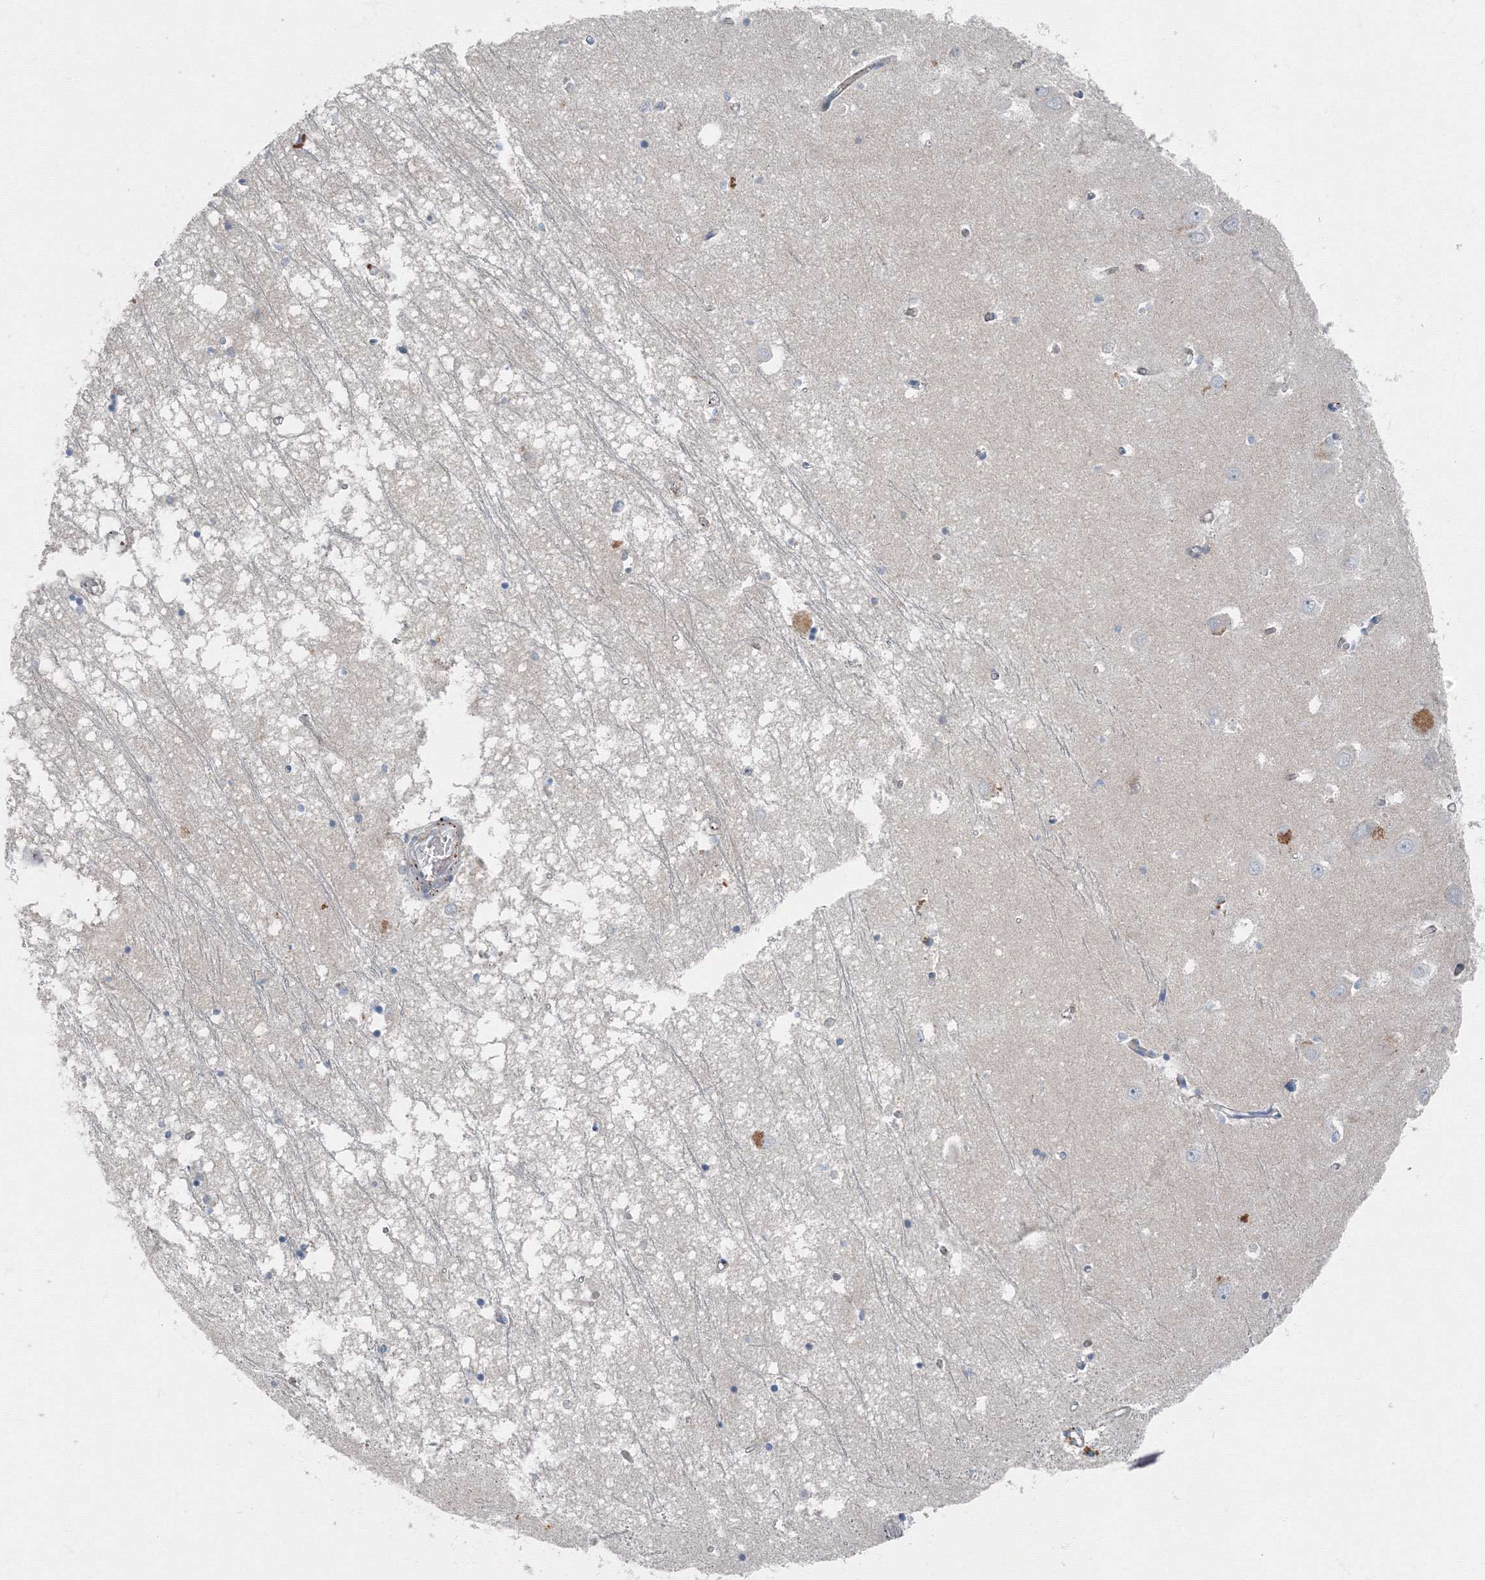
{"staining": {"intensity": "negative", "quantity": "none", "location": "none"}, "tissue": "hippocampus", "cell_type": "Glial cells", "image_type": "normal", "snomed": [{"axis": "morphology", "description": "Normal tissue, NOS"}, {"axis": "topography", "description": "Hippocampus"}], "caption": "Histopathology image shows no significant protein expression in glial cells of normal hippocampus. The staining was performed using DAB (3,3'-diaminobenzidine) to visualize the protein expression in brown, while the nuclei were stained in blue with hematoxylin (Magnification: 20x).", "gene": "AASDH", "patient": {"sex": "male", "age": 70}}